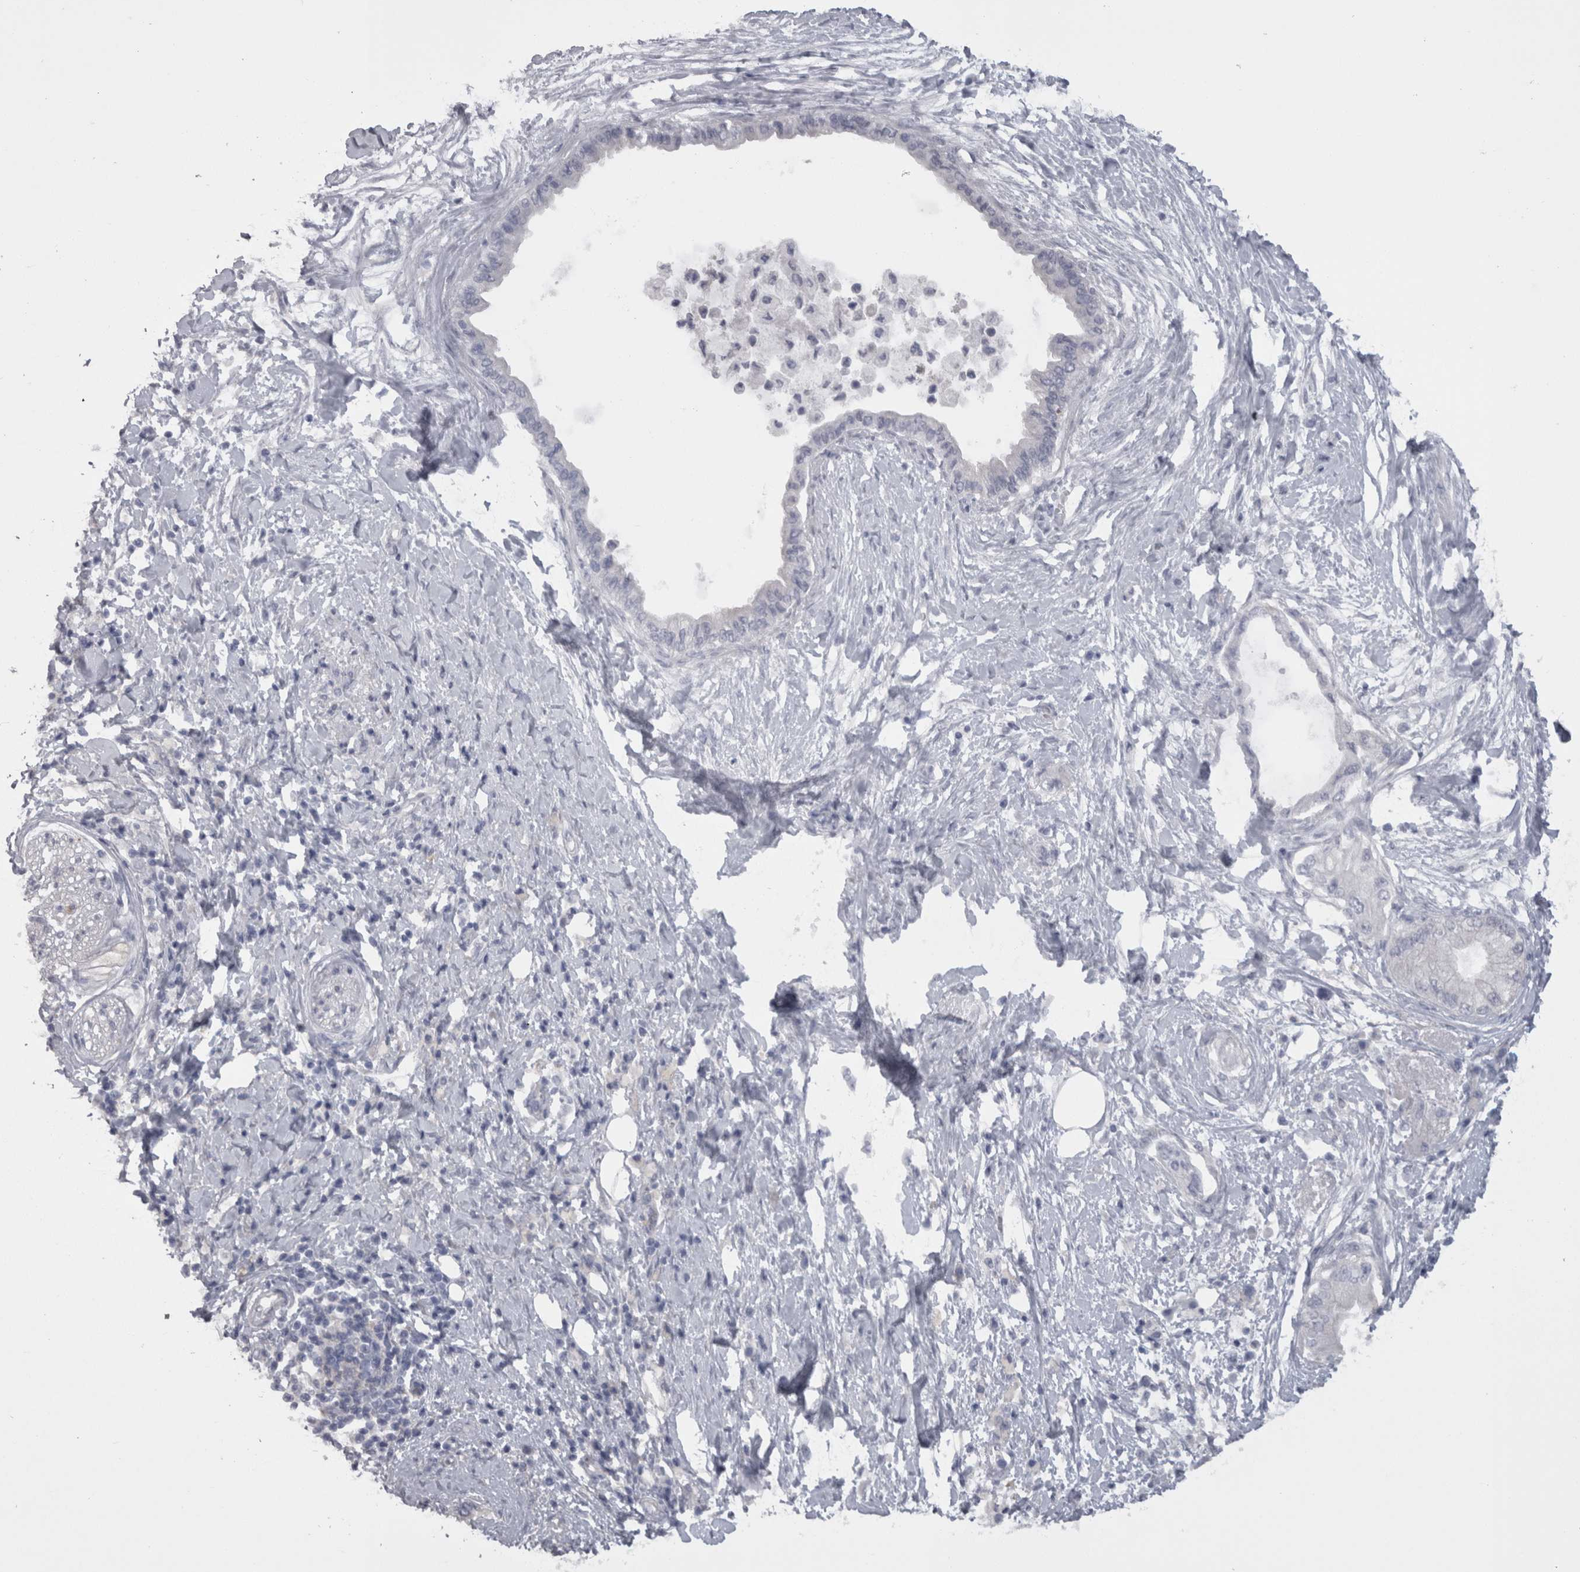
{"staining": {"intensity": "negative", "quantity": "none", "location": "none"}, "tissue": "pancreatic cancer", "cell_type": "Tumor cells", "image_type": "cancer", "snomed": [{"axis": "morphology", "description": "Normal tissue, NOS"}, {"axis": "morphology", "description": "Adenocarcinoma, NOS"}, {"axis": "topography", "description": "Pancreas"}, {"axis": "topography", "description": "Duodenum"}], "caption": "Histopathology image shows no protein staining in tumor cells of pancreatic cancer (adenocarcinoma) tissue.", "gene": "CAMK2D", "patient": {"sex": "female", "age": 60}}